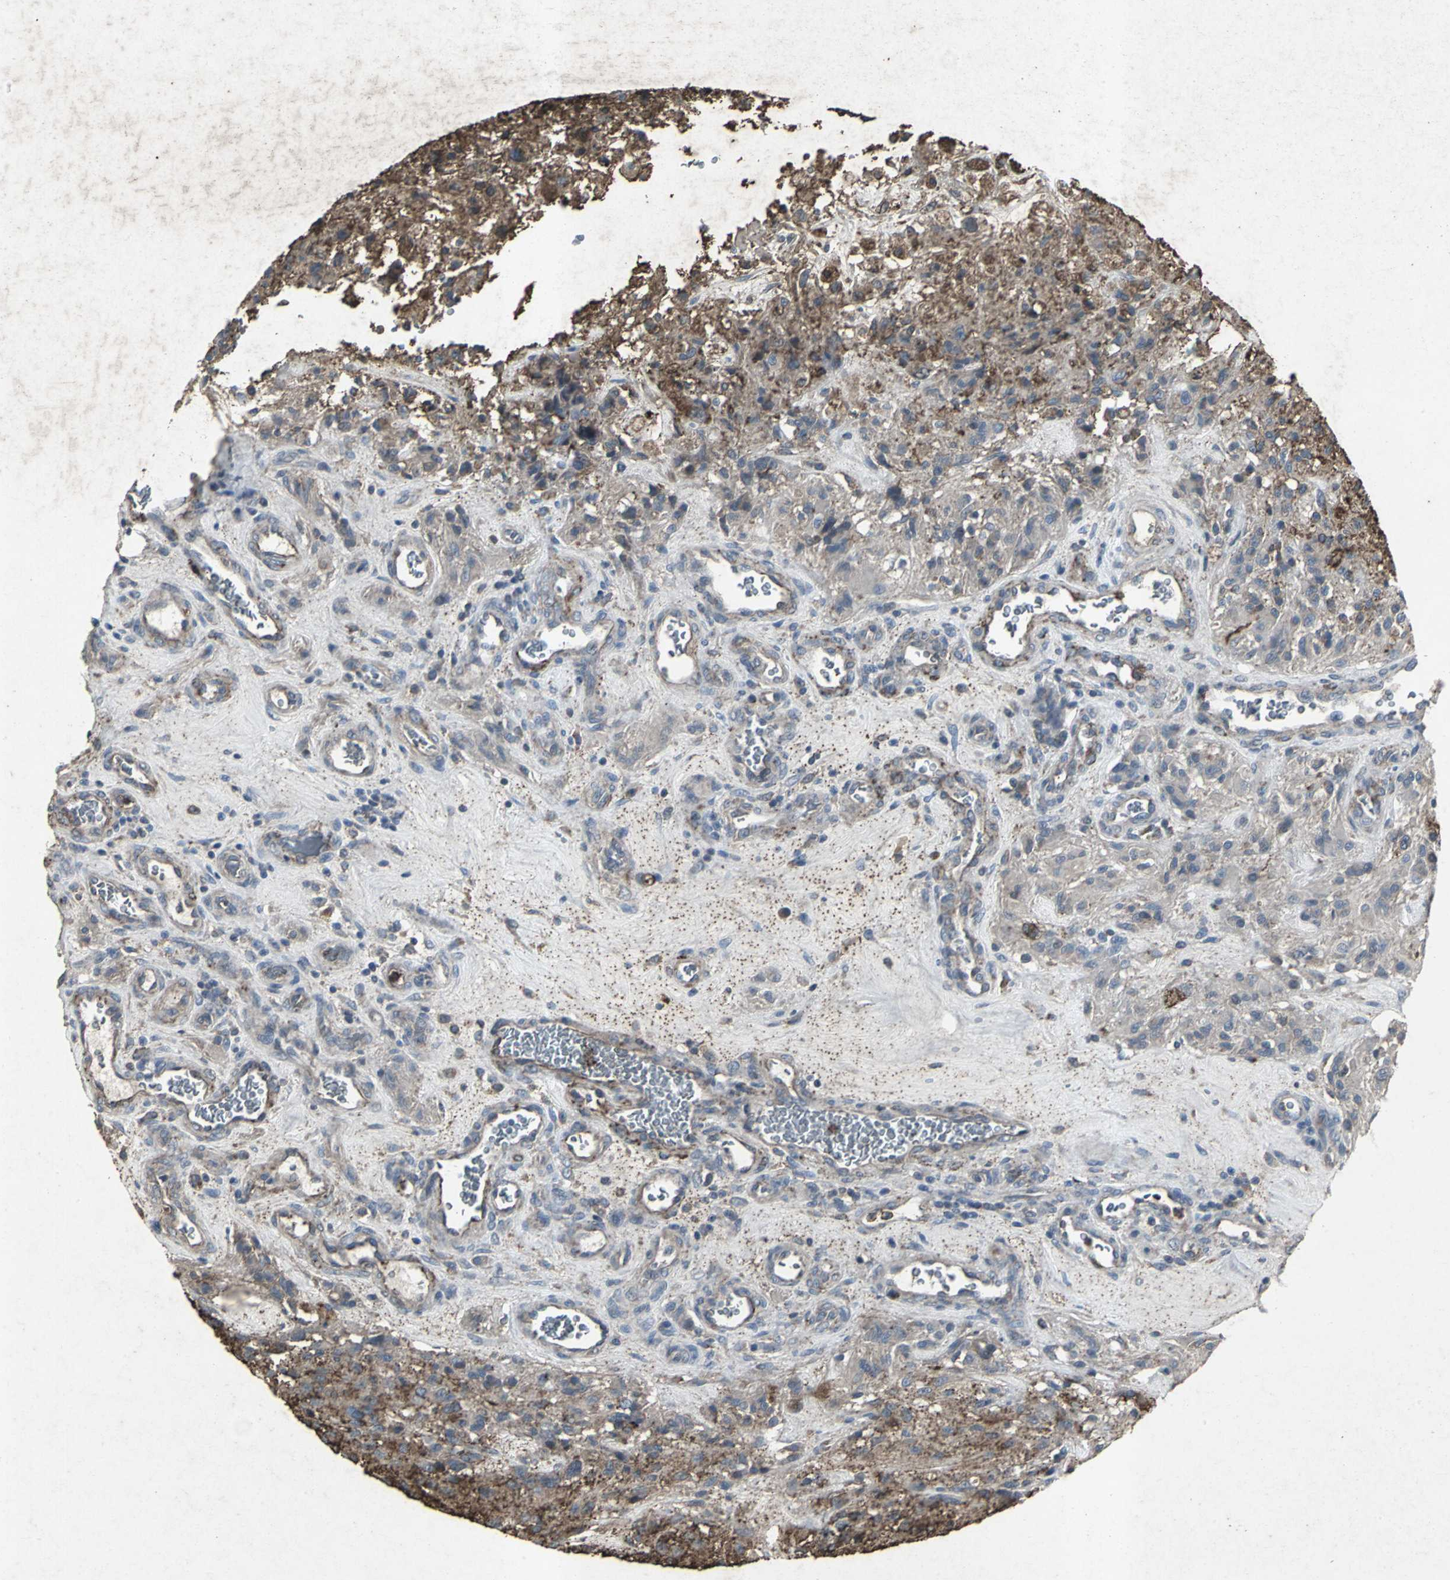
{"staining": {"intensity": "moderate", "quantity": "25%-75%", "location": "cytoplasmic/membranous"}, "tissue": "glioma", "cell_type": "Tumor cells", "image_type": "cancer", "snomed": [{"axis": "morphology", "description": "Normal tissue, NOS"}, {"axis": "morphology", "description": "Glioma, malignant, High grade"}, {"axis": "topography", "description": "Cerebral cortex"}], "caption": "Protein staining by IHC reveals moderate cytoplasmic/membranous staining in about 25%-75% of tumor cells in glioma.", "gene": "CCR9", "patient": {"sex": "male", "age": 56}}